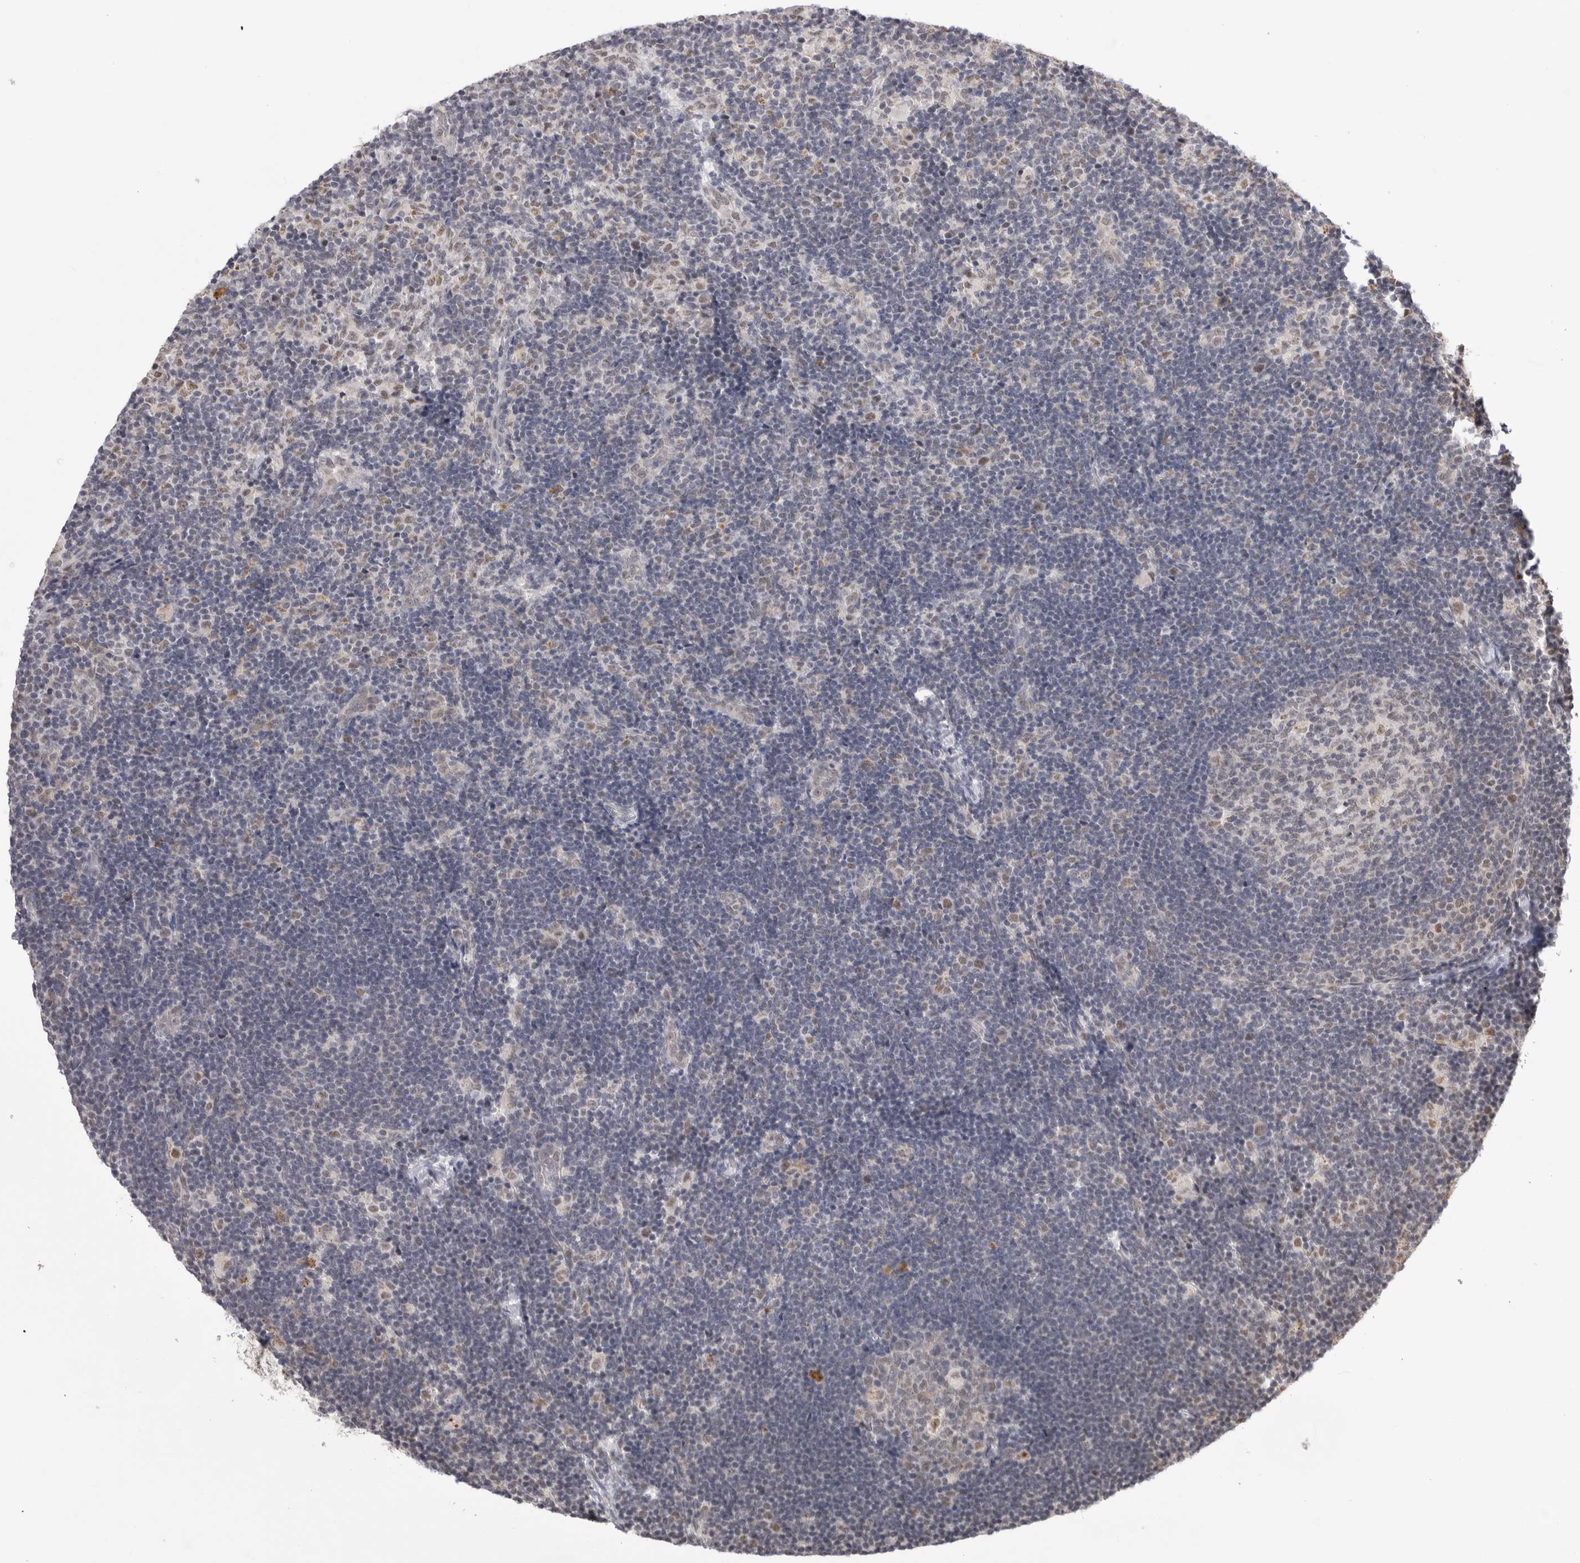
{"staining": {"intensity": "negative", "quantity": "none", "location": "none"}, "tissue": "lymph node", "cell_type": "Germinal center cells", "image_type": "normal", "snomed": [{"axis": "morphology", "description": "Normal tissue, NOS"}, {"axis": "topography", "description": "Lymph node"}], "caption": "IHC histopathology image of unremarkable lymph node stained for a protein (brown), which reveals no staining in germinal center cells. (Immunohistochemistry (ihc), brightfield microscopy, high magnification).", "gene": "BCLAF3", "patient": {"sex": "female", "age": 22}}